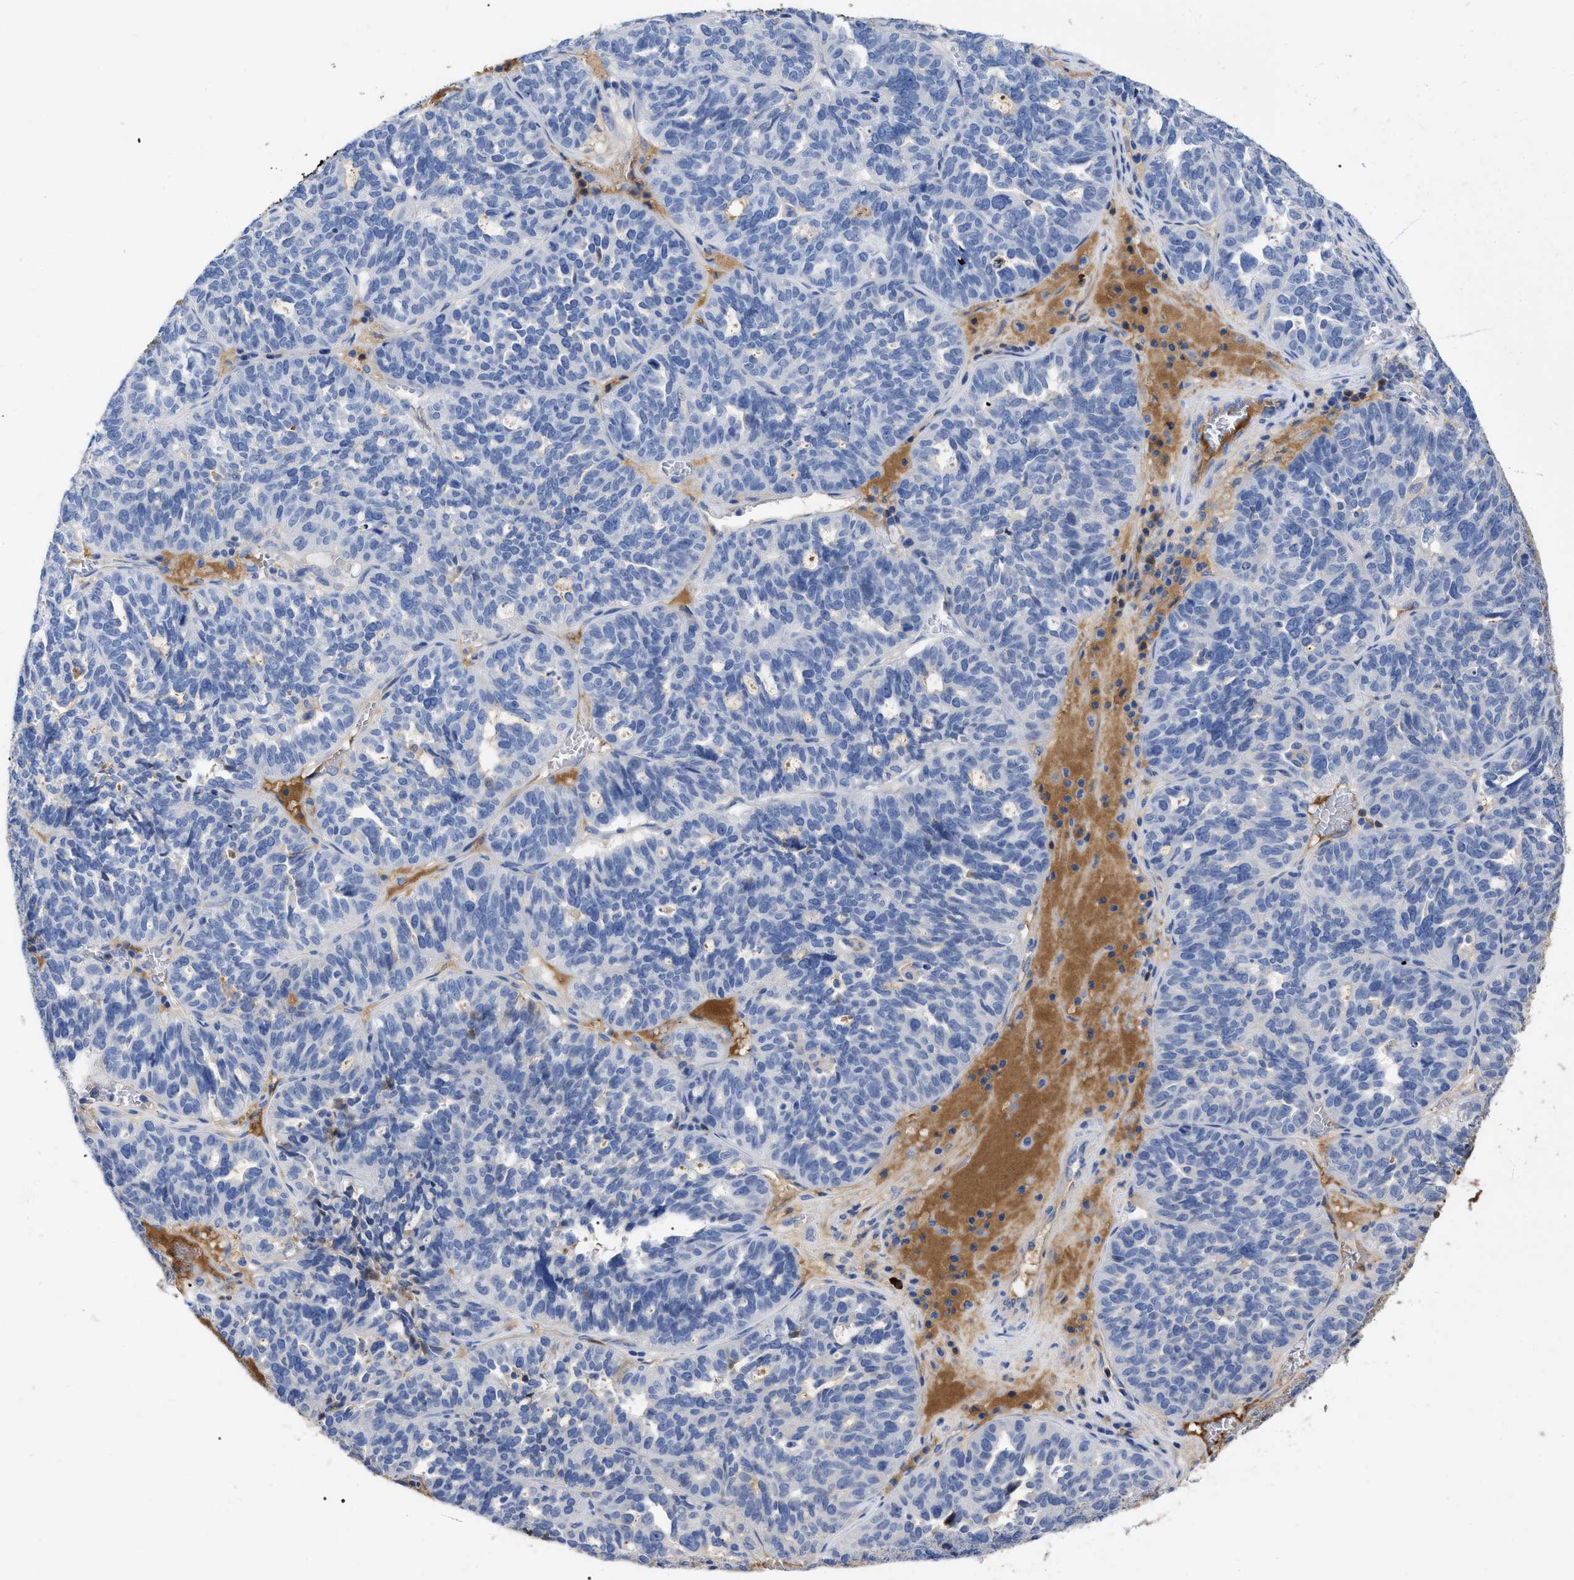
{"staining": {"intensity": "negative", "quantity": "none", "location": "none"}, "tissue": "ovarian cancer", "cell_type": "Tumor cells", "image_type": "cancer", "snomed": [{"axis": "morphology", "description": "Cystadenocarcinoma, serous, NOS"}, {"axis": "topography", "description": "Ovary"}], "caption": "Tumor cells are negative for brown protein staining in ovarian cancer (serous cystadenocarcinoma).", "gene": "IGHV5-51", "patient": {"sex": "female", "age": 59}}